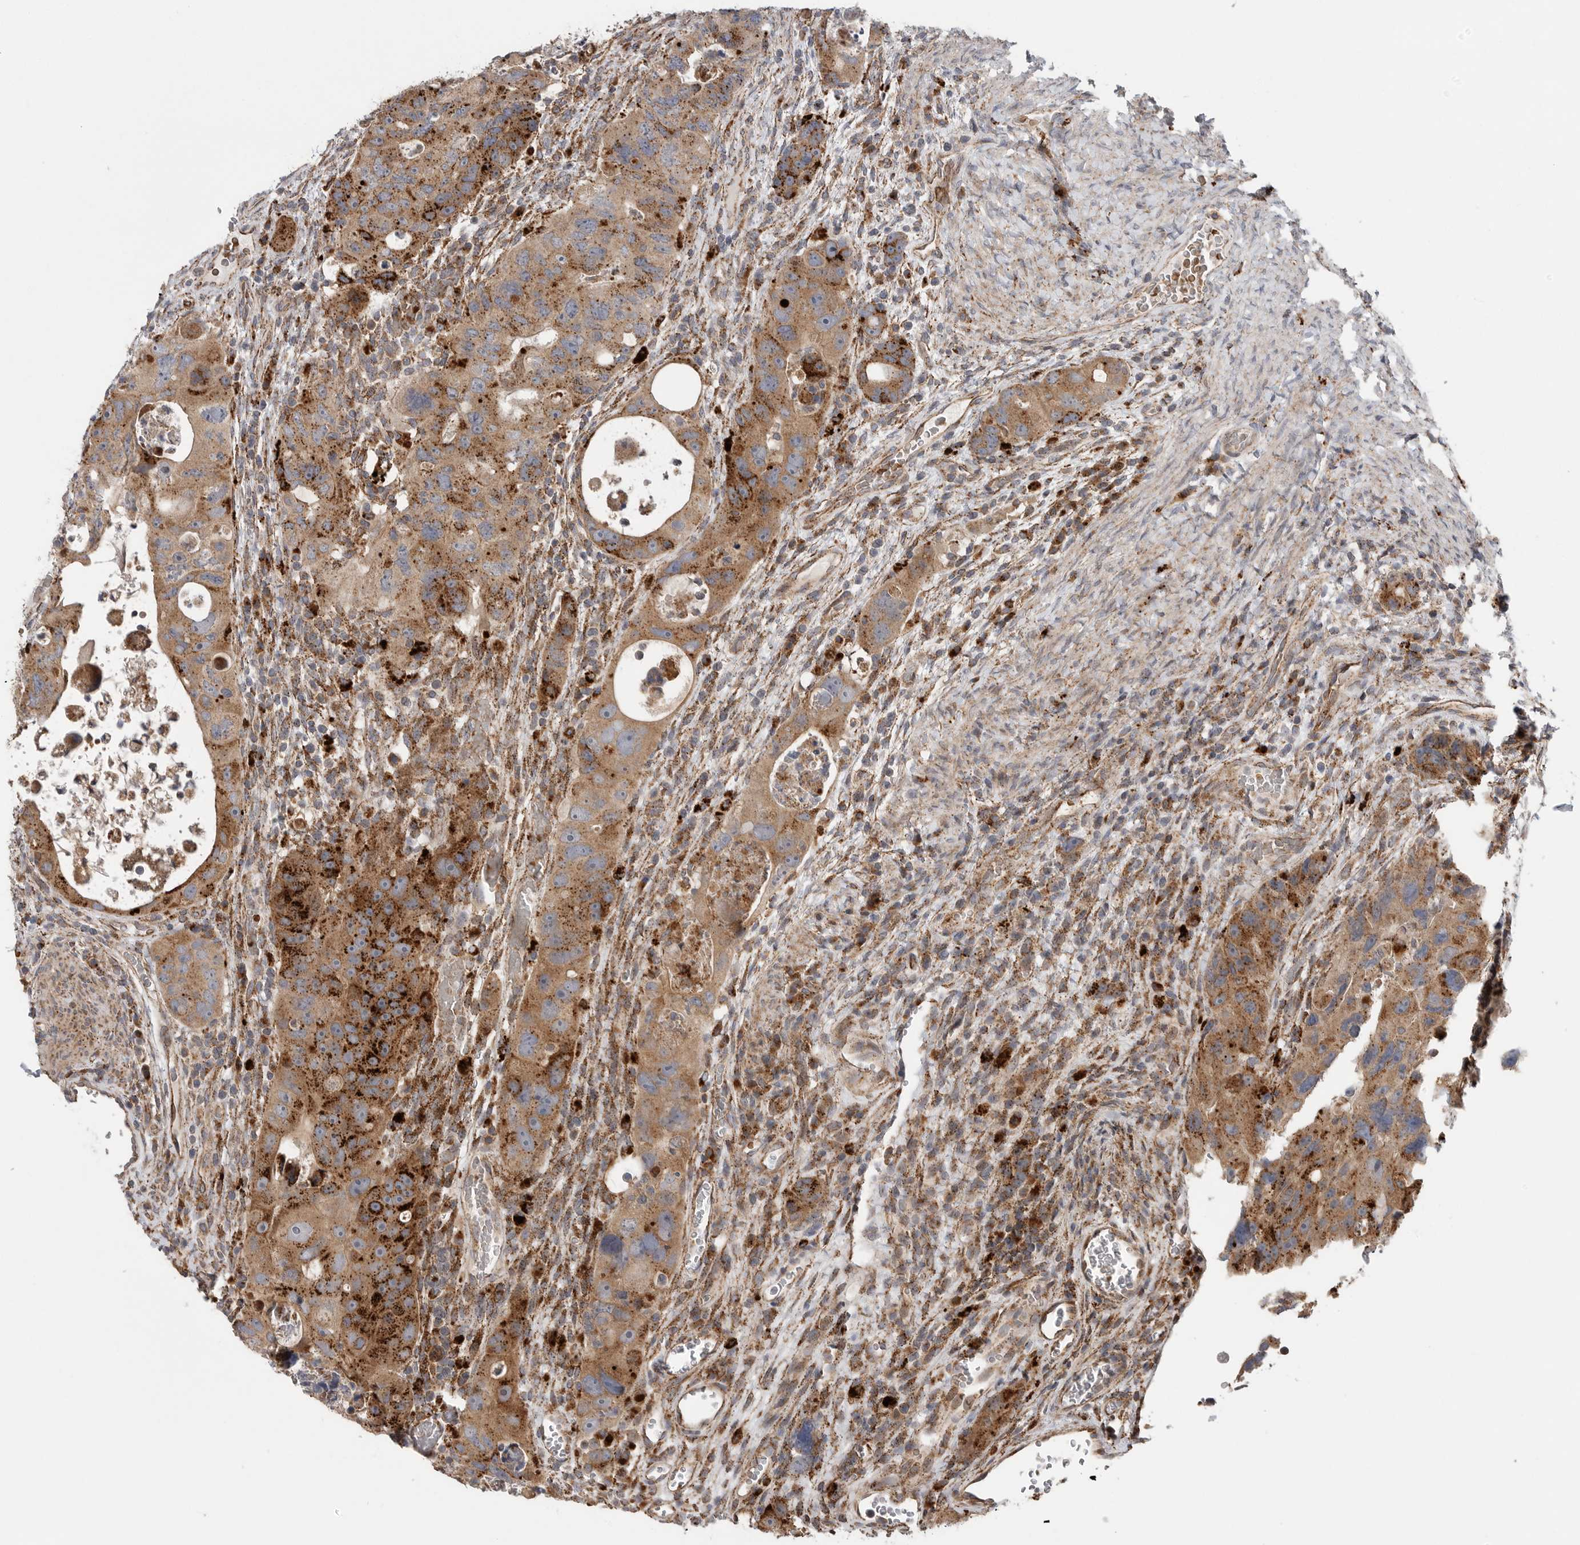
{"staining": {"intensity": "moderate", "quantity": ">75%", "location": "cytoplasmic/membranous"}, "tissue": "colorectal cancer", "cell_type": "Tumor cells", "image_type": "cancer", "snomed": [{"axis": "morphology", "description": "Adenocarcinoma, NOS"}, {"axis": "topography", "description": "Rectum"}], "caption": "Moderate cytoplasmic/membranous protein staining is identified in approximately >75% of tumor cells in colorectal adenocarcinoma. (Stains: DAB (3,3'-diaminobenzidine) in brown, nuclei in blue, Microscopy: brightfield microscopy at high magnification).", "gene": "GALNS", "patient": {"sex": "male", "age": 59}}